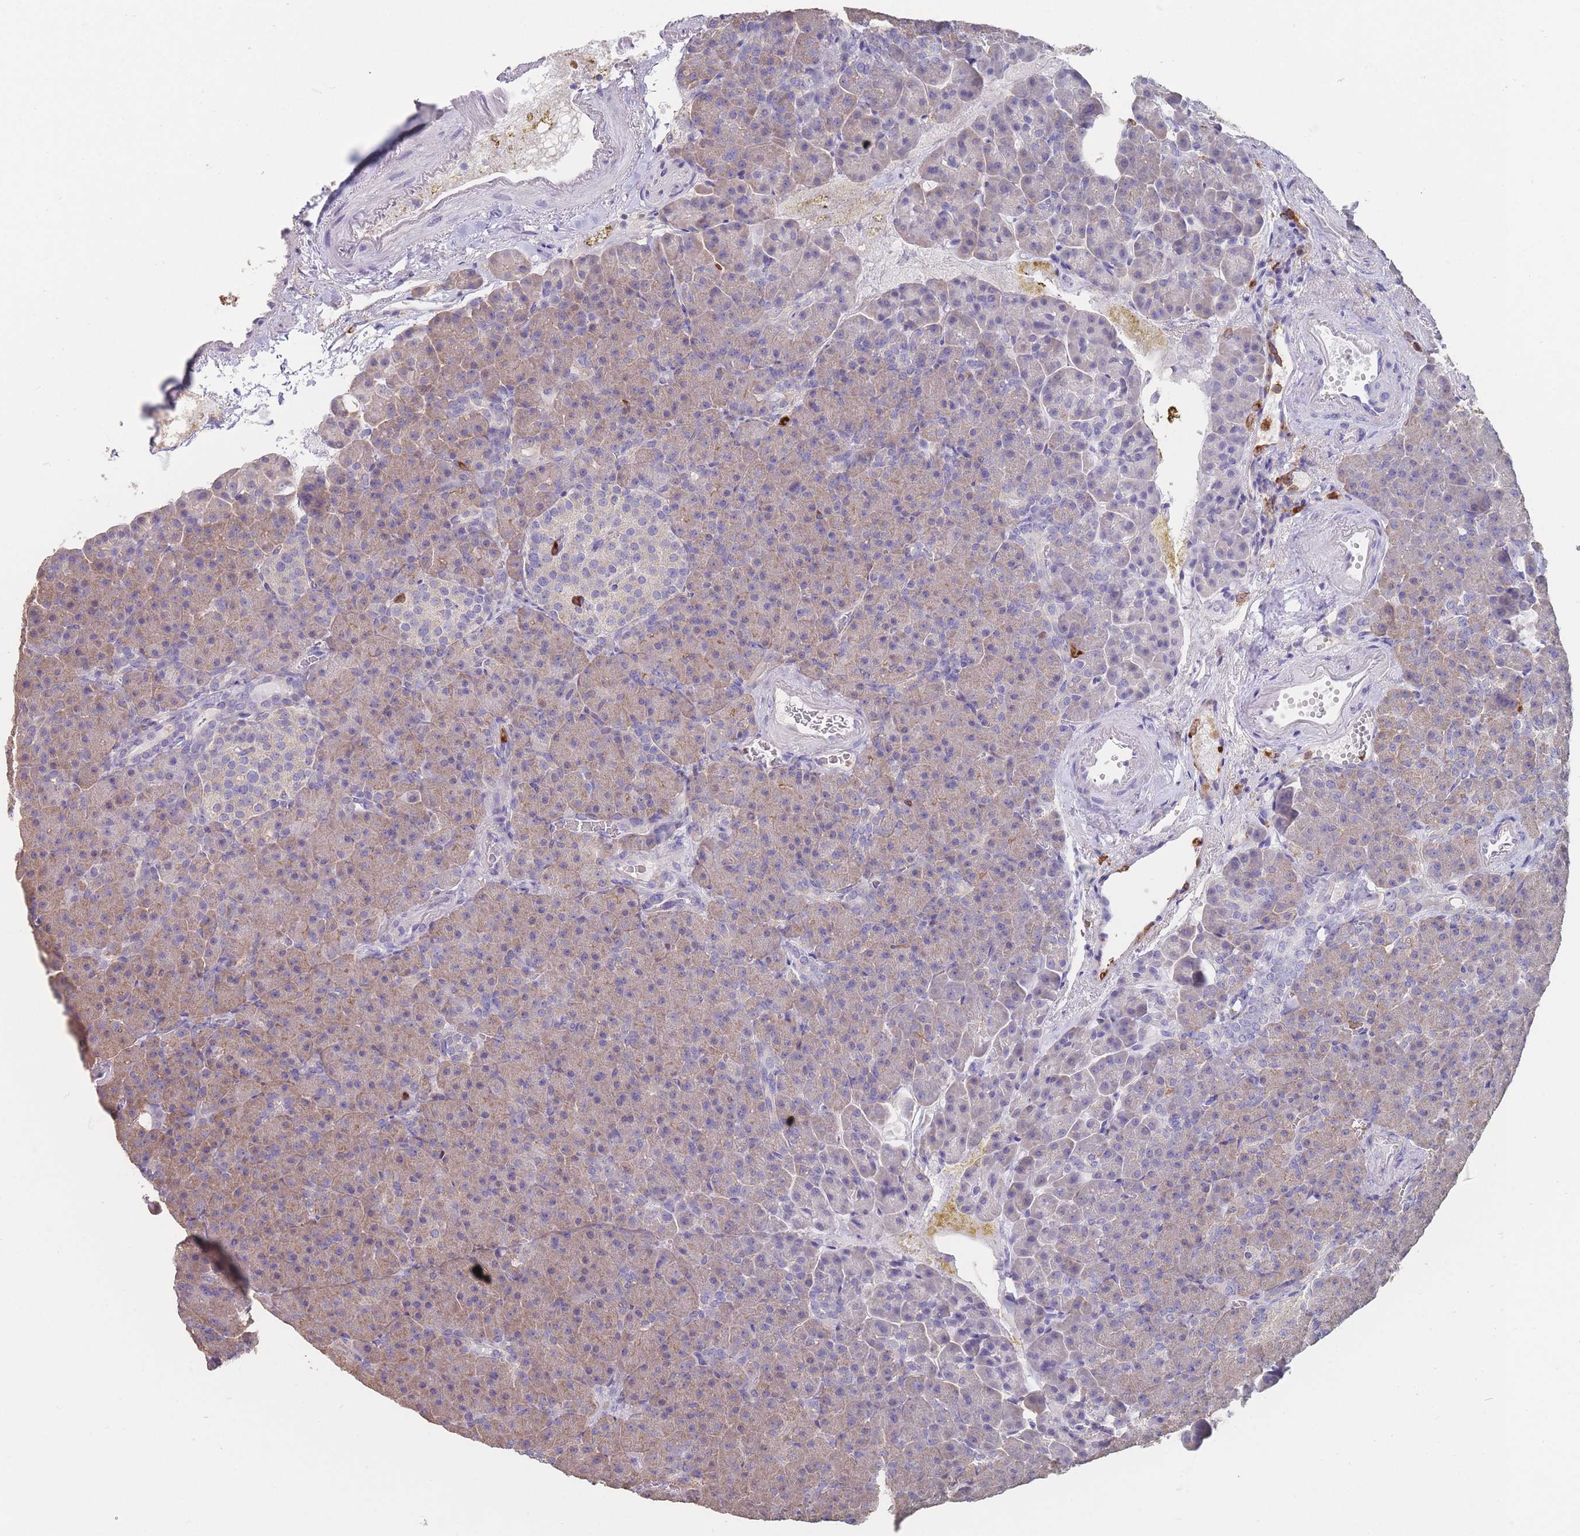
{"staining": {"intensity": "weak", "quantity": "25%-75%", "location": "cytoplasmic/membranous"}, "tissue": "pancreas", "cell_type": "Exocrine glandular cells", "image_type": "normal", "snomed": [{"axis": "morphology", "description": "Normal tissue, NOS"}, {"axis": "topography", "description": "Pancreas"}], "caption": "Pancreas stained with a brown dye reveals weak cytoplasmic/membranous positive positivity in approximately 25%-75% of exocrine glandular cells.", "gene": "CLEC12A", "patient": {"sex": "female", "age": 74}}